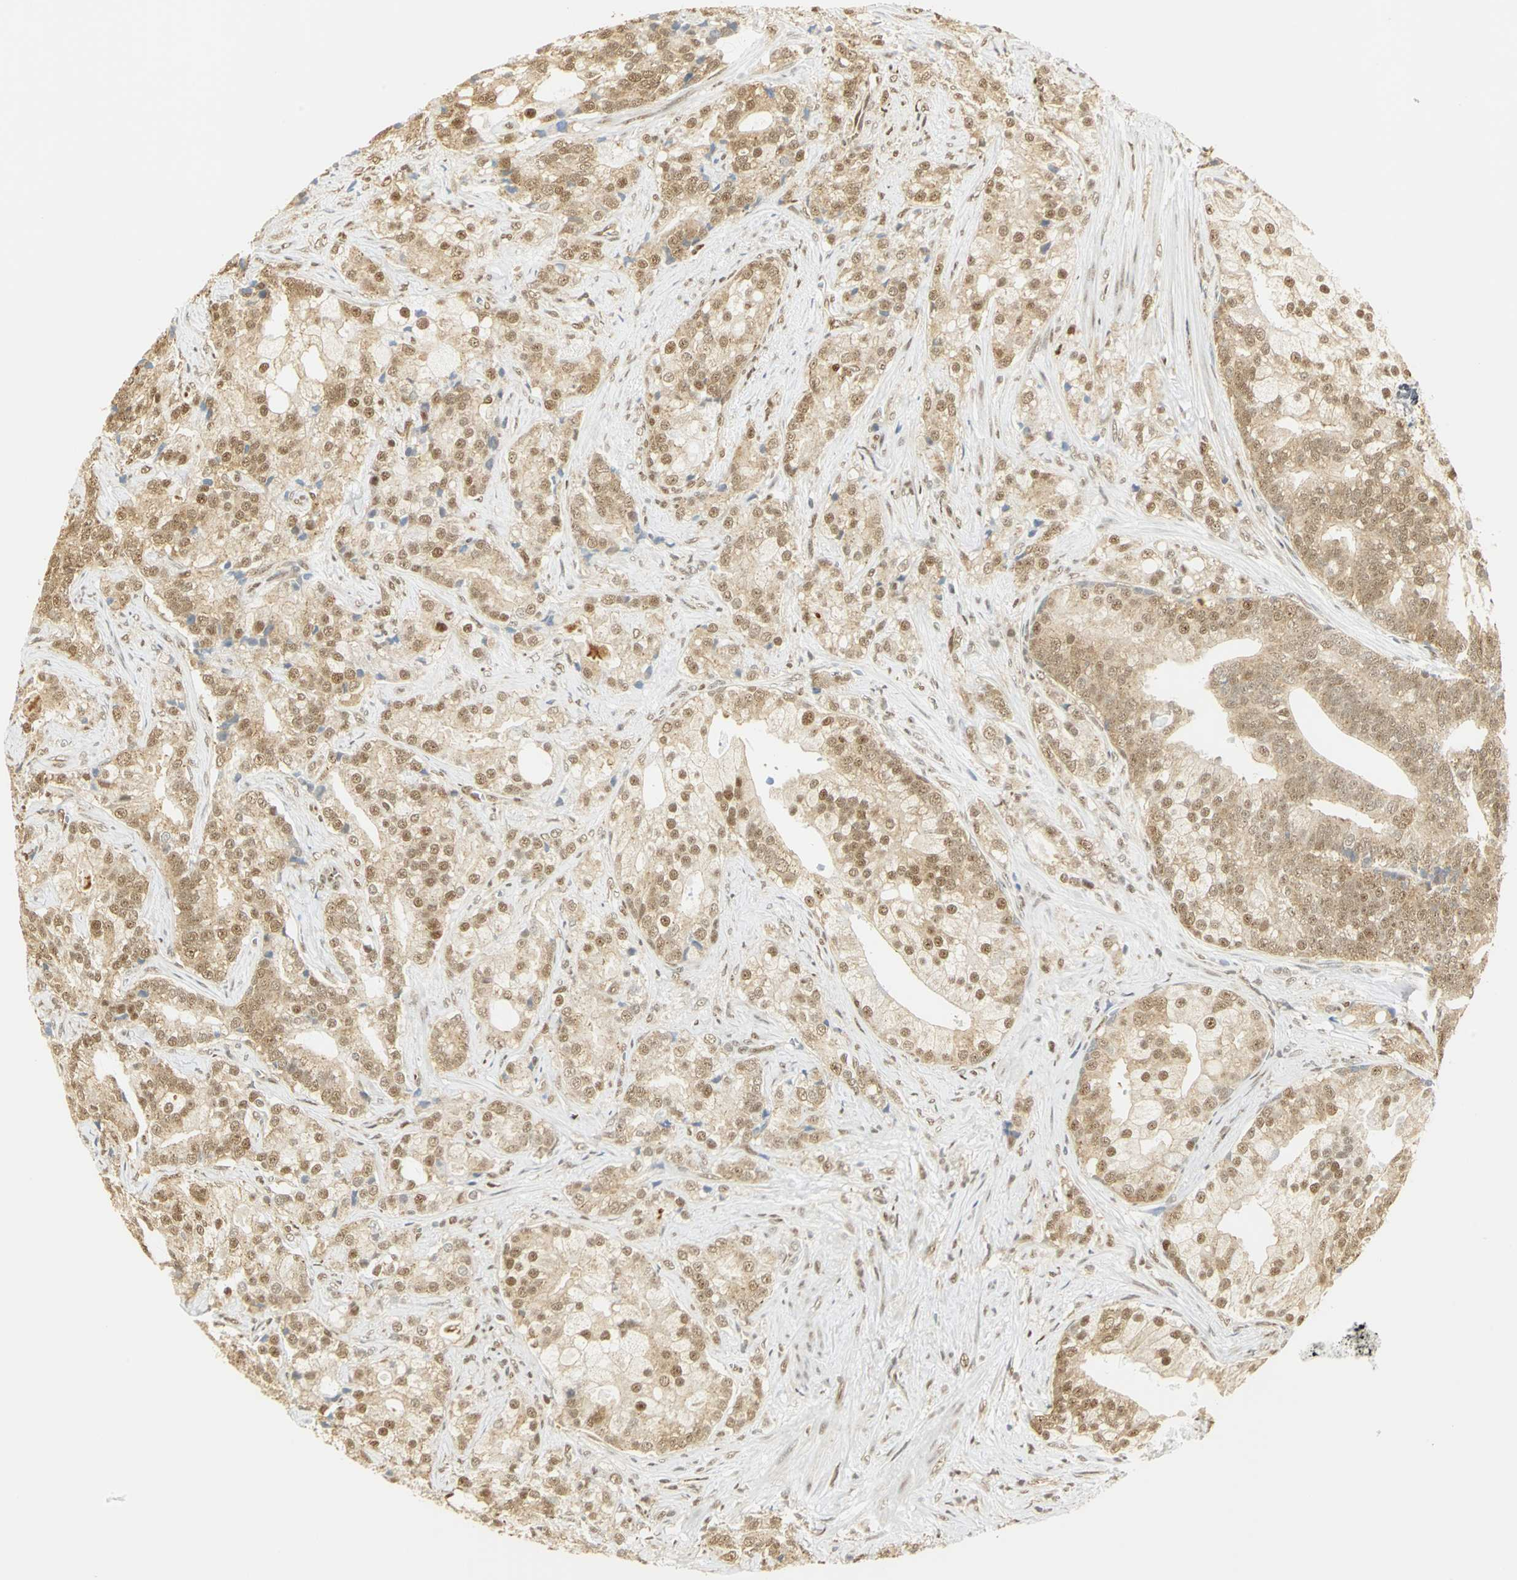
{"staining": {"intensity": "moderate", "quantity": ">75%", "location": "cytoplasmic/membranous,nuclear"}, "tissue": "prostate cancer", "cell_type": "Tumor cells", "image_type": "cancer", "snomed": [{"axis": "morphology", "description": "Adenocarcinoma, Low grade"}, {"axis": "topography", "description": "Prostate"}], "caption": "Protein expression analysis of human prostate cancer reveals moderate cytoplasmic/membranous and nuclear staining in approximately >75% of tumor cells.", "gene": "DDX5", "patient": {"sex": "male", "age": 58}}